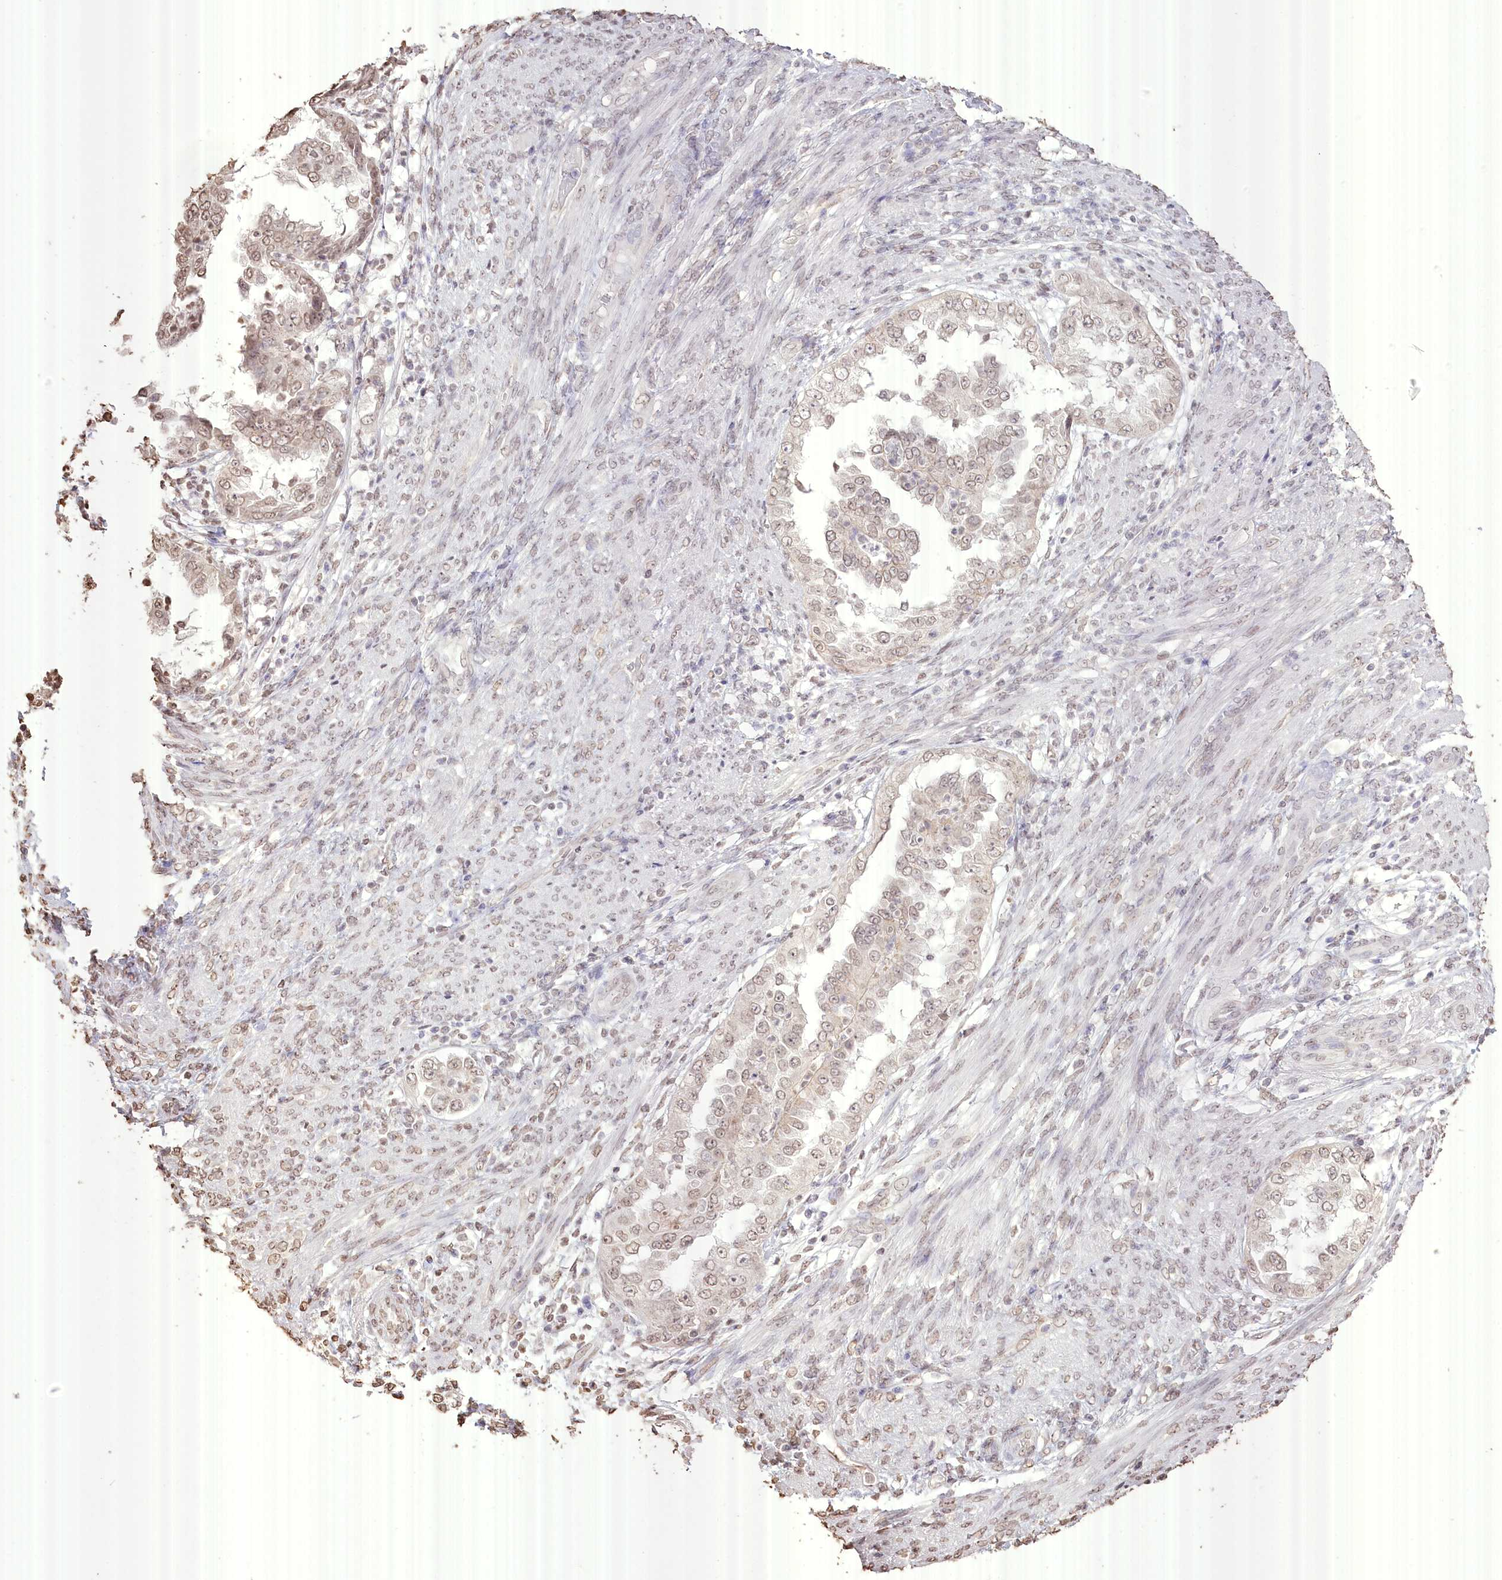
{"staining": {"intensity": "weak", "quantity": ">75%", "location": "nuclear"}, "tissue": "endometrial cancer", "cell_type": "Tumor cells", "image_type": "cancer", "snomed": [{"axis": "morphology", "description": "Adenocarcinoma, NOS"}, {"axis": "topography", "description": "Endometrium"}], "caption": "A micrograph of adenocarcinoma (endometrial) stained for a protein exhibits weak nuclear brown staining in tumor cells. Nuclei are stained in blue.", "gene": "SLC39A10", "patient": {"sex": "female", "age": 85}}